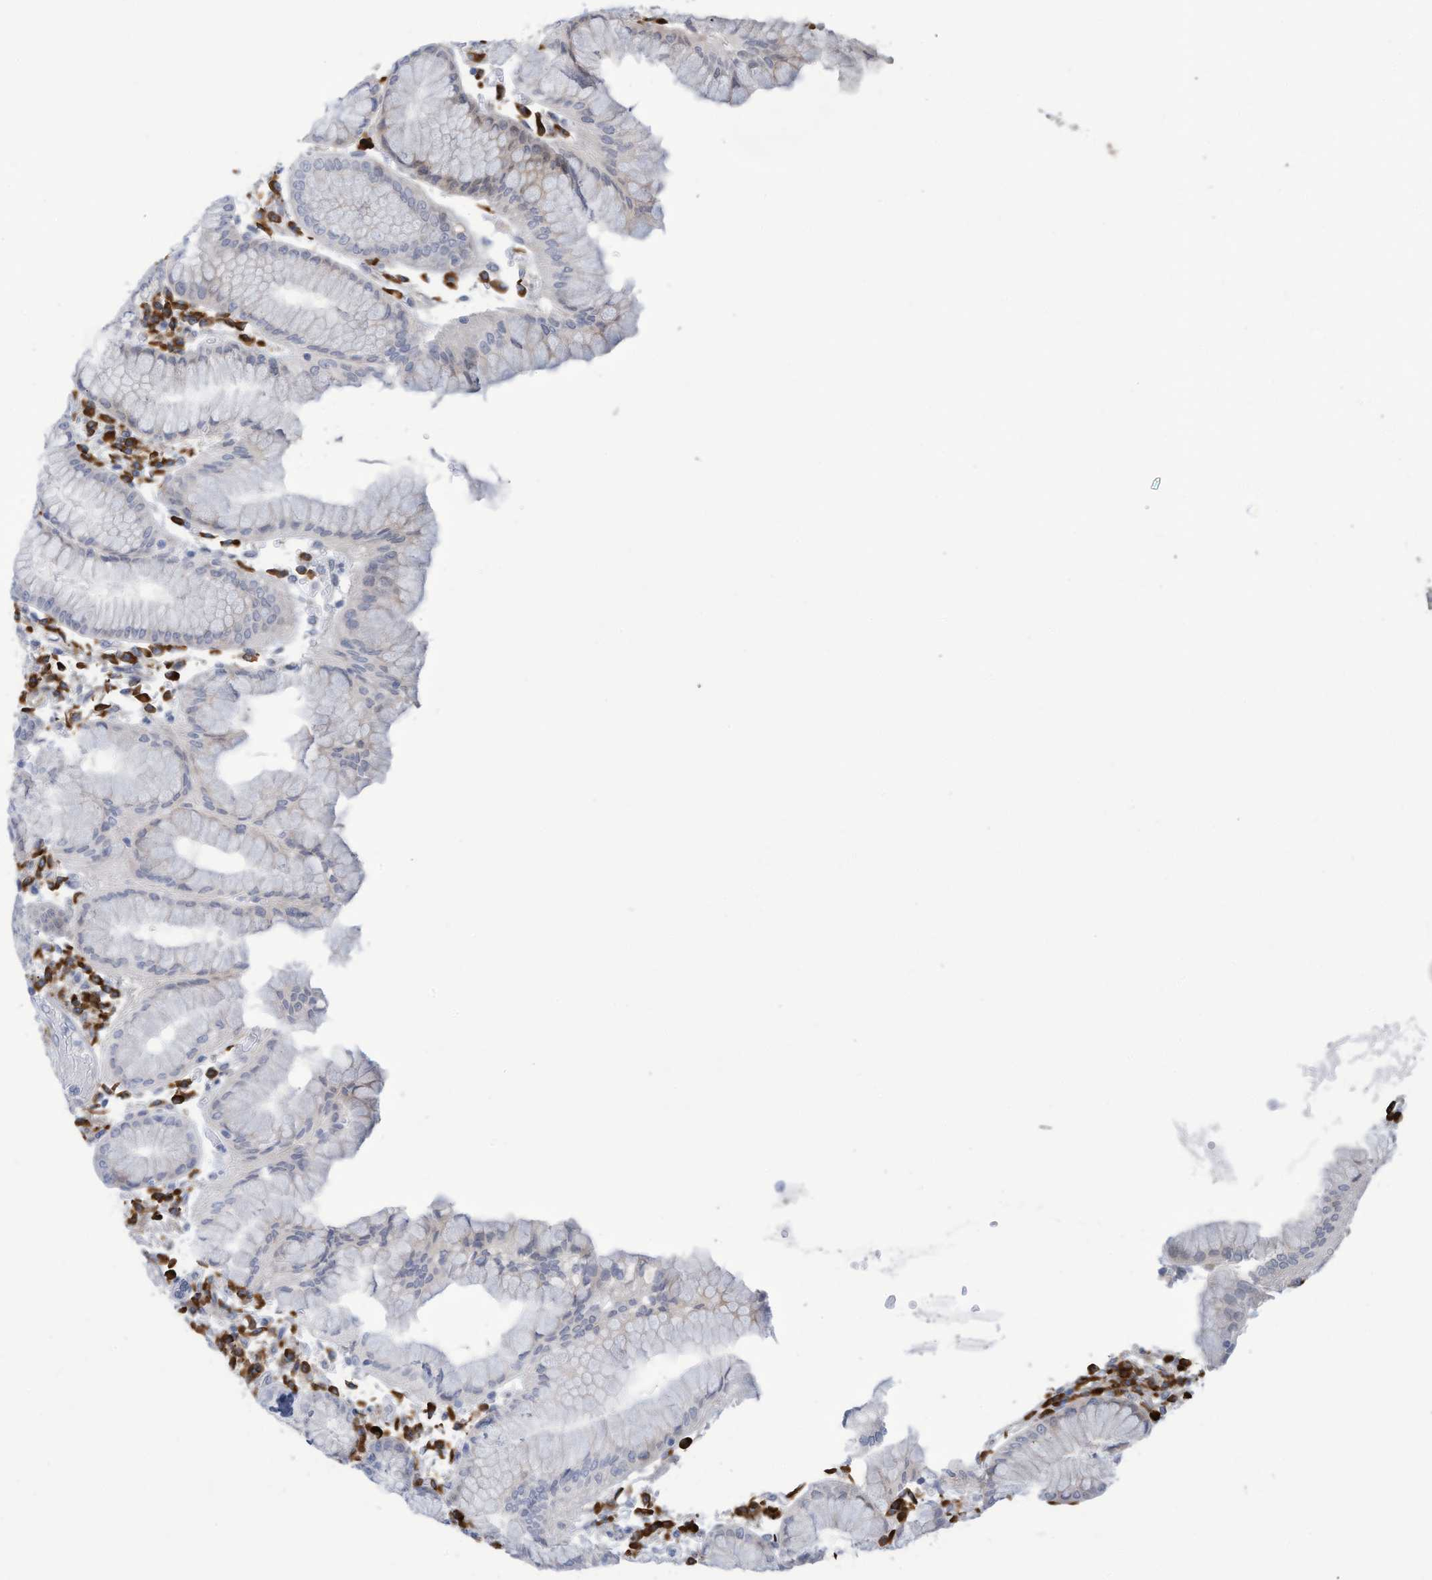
{"staining": {"intensity": "negative", "quantity": "none", "location": "none"}, "tissue": "stomach", "cell_type": "Glandular cells", "image_type": "normal", "snomed": [{"axis": "morphology", "description": "Normal tissue, NOS"}, {"axis": "topography", "description": "Stomach"}, {"axis": "topography", "description": "Stomach, lower"}], "caption": "High power microscopy image of an immunohistochemistry photomicrograph of unremarkable stomach, revealing no significant positivity in glandular cells. Brightfield microscopy of IHC stained with DAB (3,3'-diaminobenzidine) (brown) and hematoxylin (blue), captured at high magnification.", "gene": "ZNF292", "patient": {"sex": "female", "age": 56}}